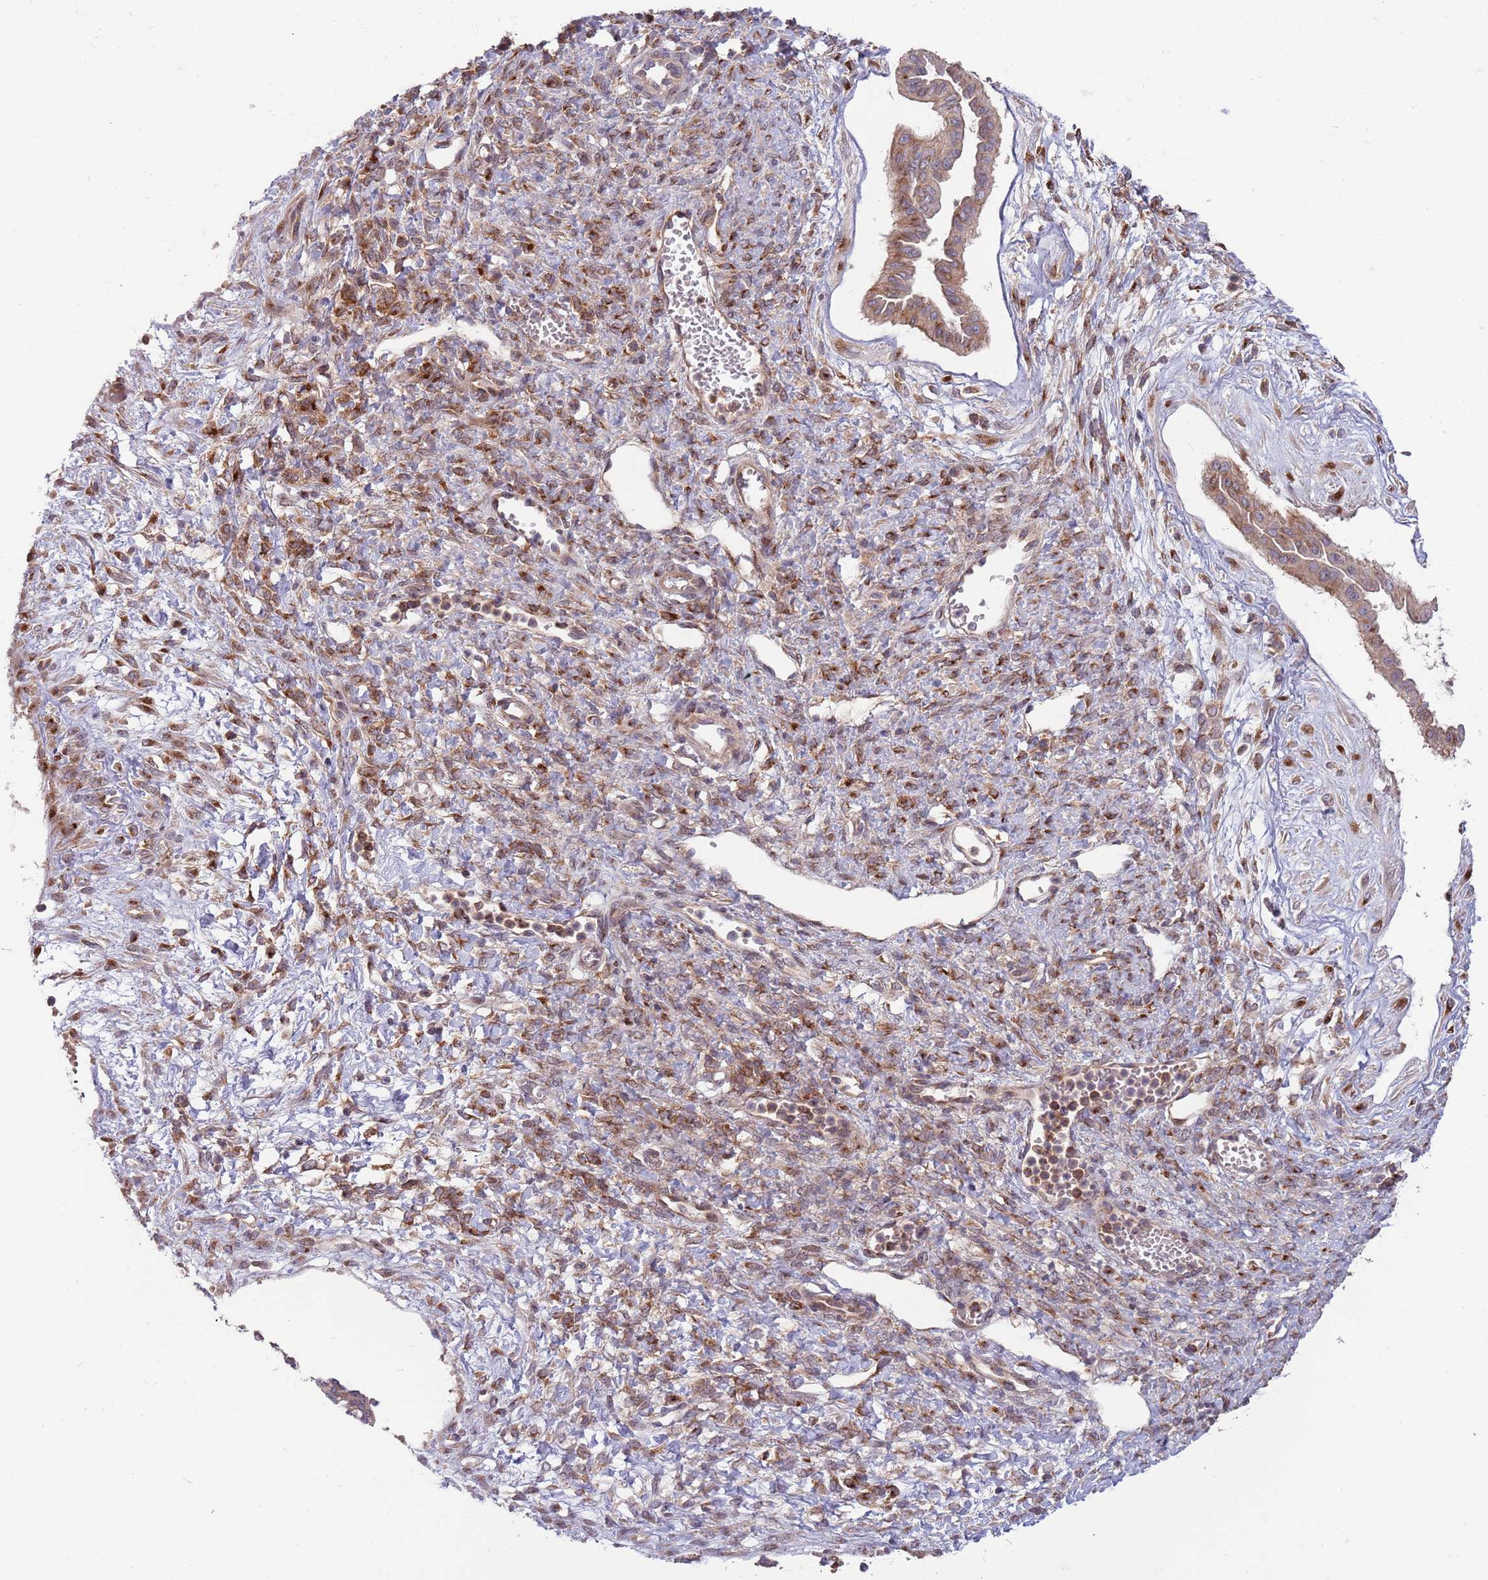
{"staining": {"intensity": "weak", "quantity": ">75%", "location": "cytoplasmic/membranous"}, "tissue": "ovarian cancer", "cell_type": "Tumor cells", "image_type": "cancer", "snomed": [{"axis": "morphology", "description": "Cystadenocarcinoma, mucinous, NOS"}, {"axis": "topography", "description": "Ovary"}], "caption": "A micrograph showing weak cytoplasmic/membranous staining in approximately >75% of tumor cells in ovarian cancer (mucinous cystadenocarcinoma), as visualized by brown immunohistochemical staining.", "gene": "BTBD7", "patient": {"sex": "female", "age": 73}}